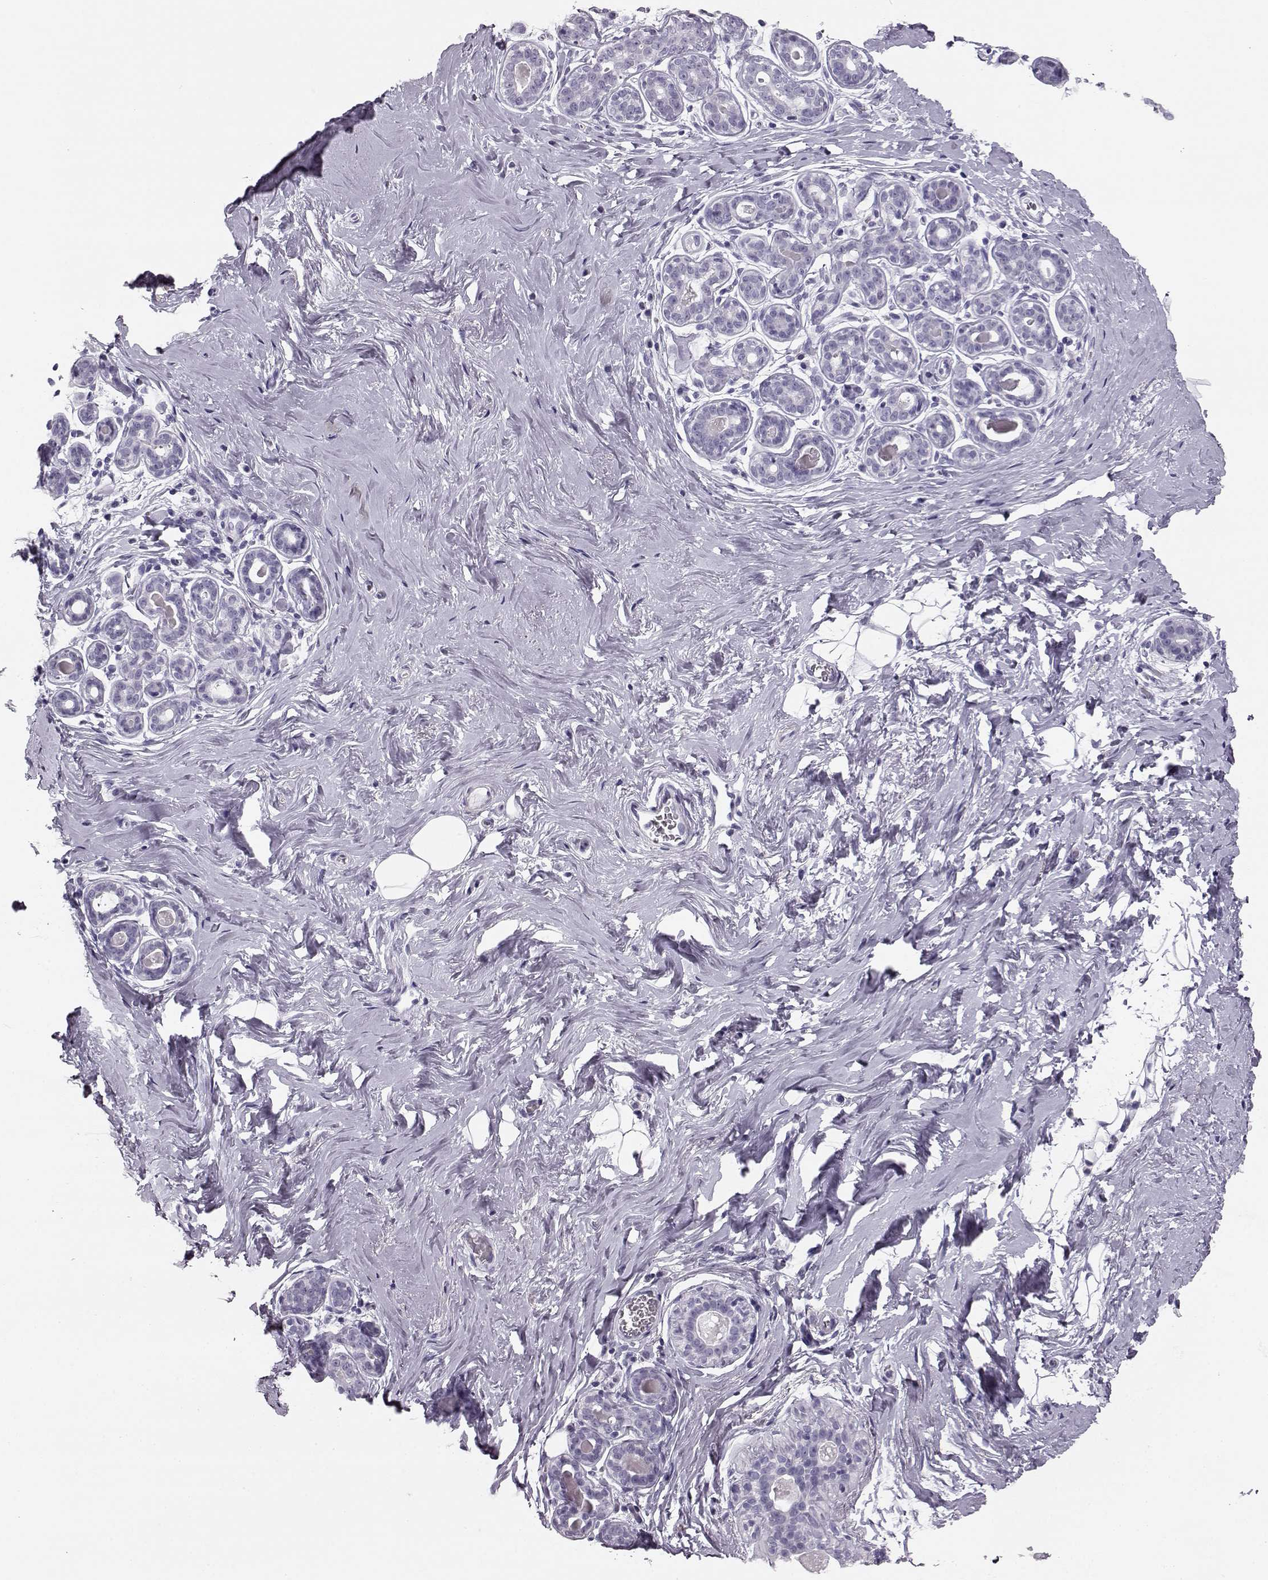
{"staining": {"intensity": "negative", "quantity": "none", "location": "none"}, "tissue": "breast", "cell_type": "Adipocytes", "image_type": "normal", "snomed": [{"axis": "morphology", "description": "Normal tissue, NOS"}, {"axis": "topography", "description": "Skin"}, {"axis": "topography", "description": "Breast"}], "caption": "Protein analysis of benign breast shows no significant expression in adipocytes. The staining is performed using DAB brown chromogen with nuclei counter-stained in using hematoxylin.", "gene": "BFSP2", "patient": {"sex": "female", "age": 43}}